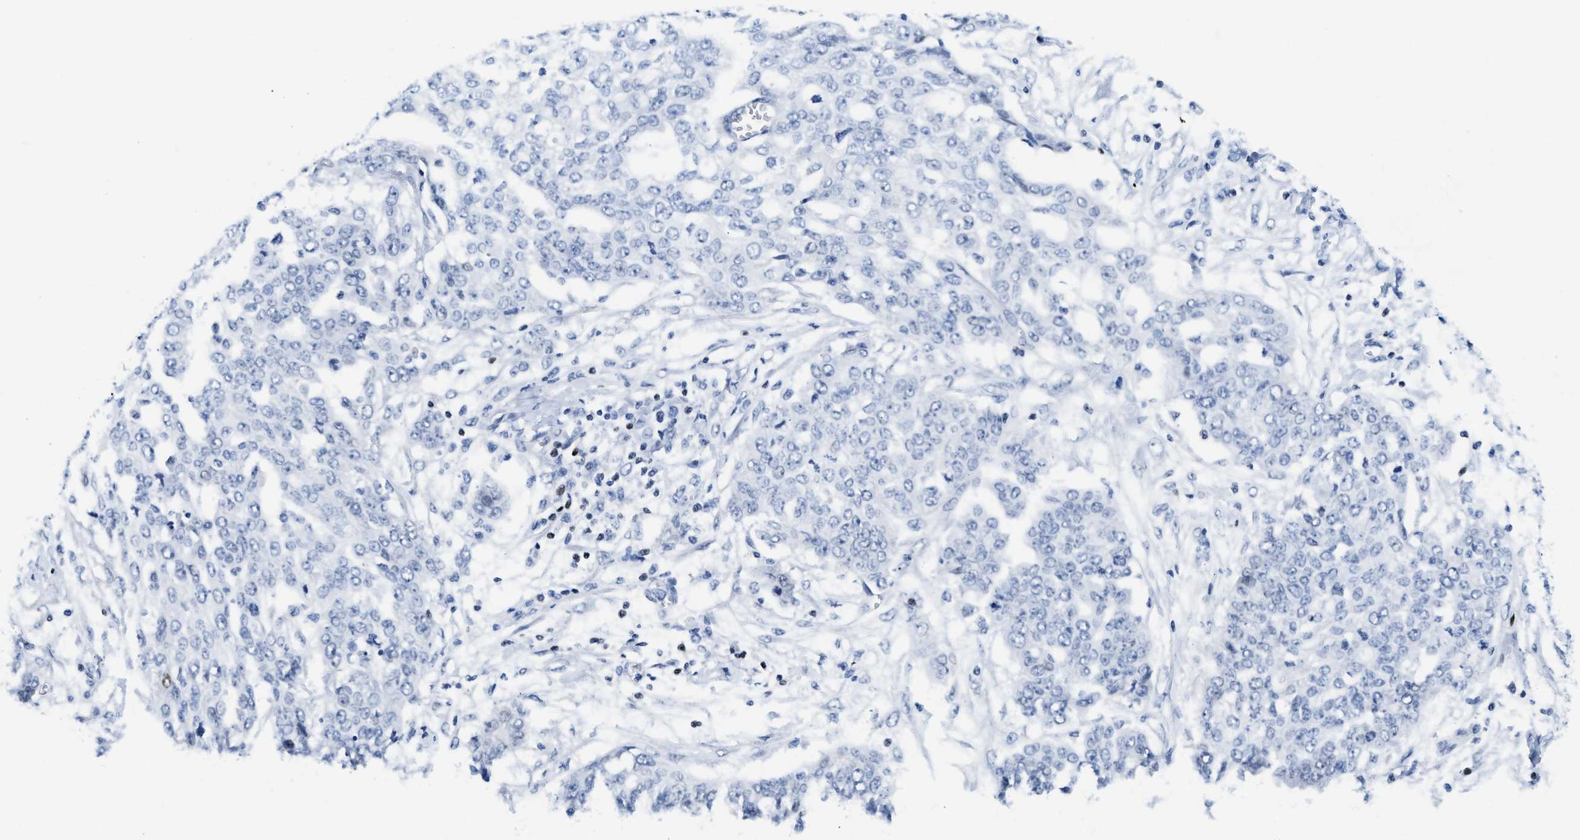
{"staining": {"intensity": "negative", "quantity": "none", "location": "none"}, "tissue": "ovarian cancer", "cell_type": "Tumor cells", "image_type": "cancer", "snomed": [{"axis": "morphology", "description": "Cystadenocarcinoma, serous, NOS"}, {"axis": "topography", "description": "Soft tissue"}, {"axis": "topography", "description": "Ovary"}], "caption": "Histopathology image shows no significant protein expression in tumor cells of ovarian cancer.", "gene": "TCF7", "patient": {"sex": "female", "age": 57}}